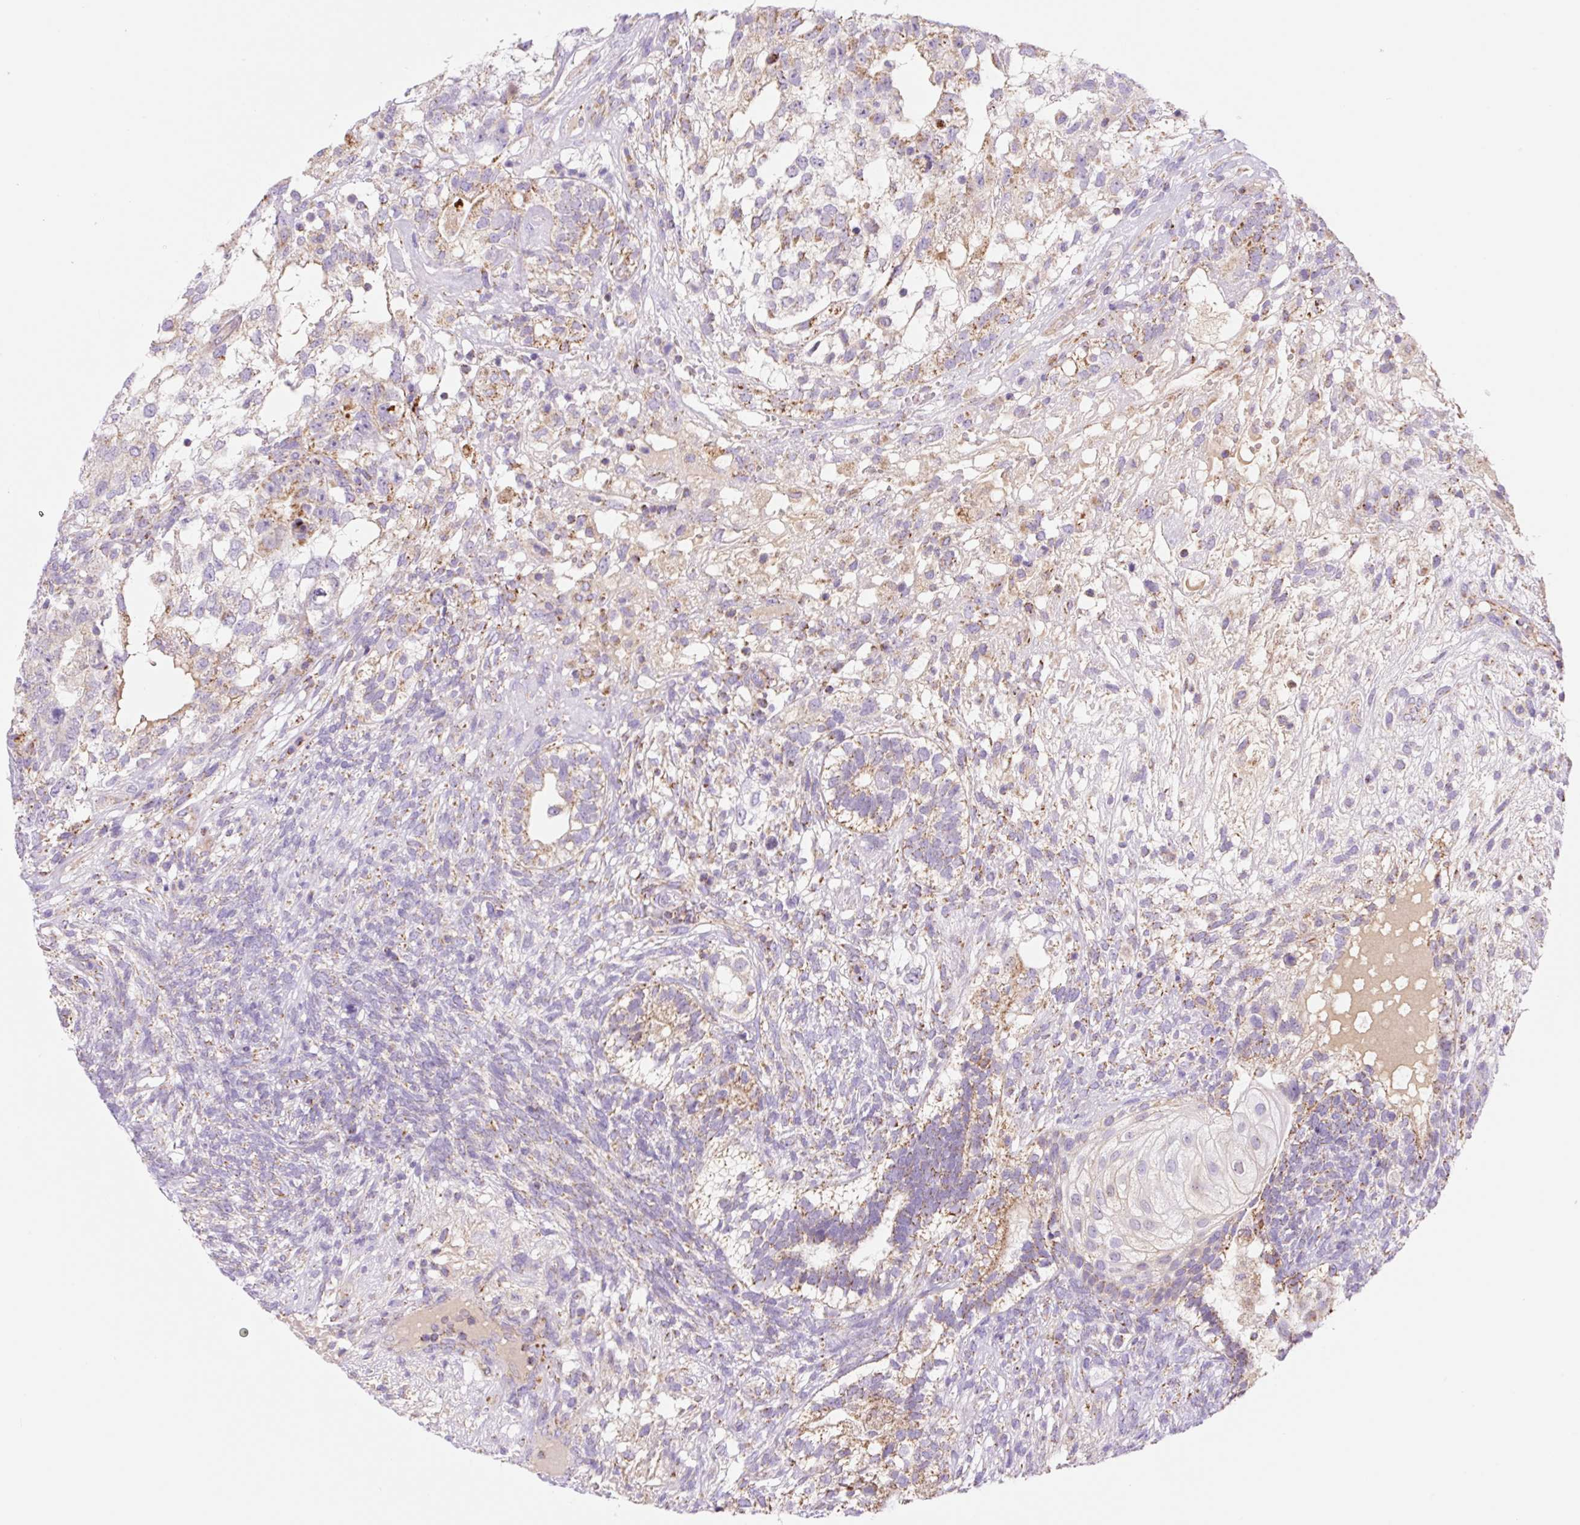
{"staining": {"intensity": "moderate", "quantity": "25%-75%", "location": "cytoplasmic/membranous"}, "tissue": "testis cancer", "cell_type": "Tumor cells", "image_type": "cancer", "snomed": [{"axis": "morphology", "description": "Seminoma, NOS"}, {"axis": "morphology", "description": "Carcinoma, Embryonal, NOS"}, {"axis": "topography", "description": "Testis"}], "caption": "This is an image of IHC staining of embryonal carcinoma (testis), which shows moderate positivity in the cytoplasmic/membranous of tumor cells.", "gene": "ETNK2", "patient": {"sex": "male", "age": 41}}